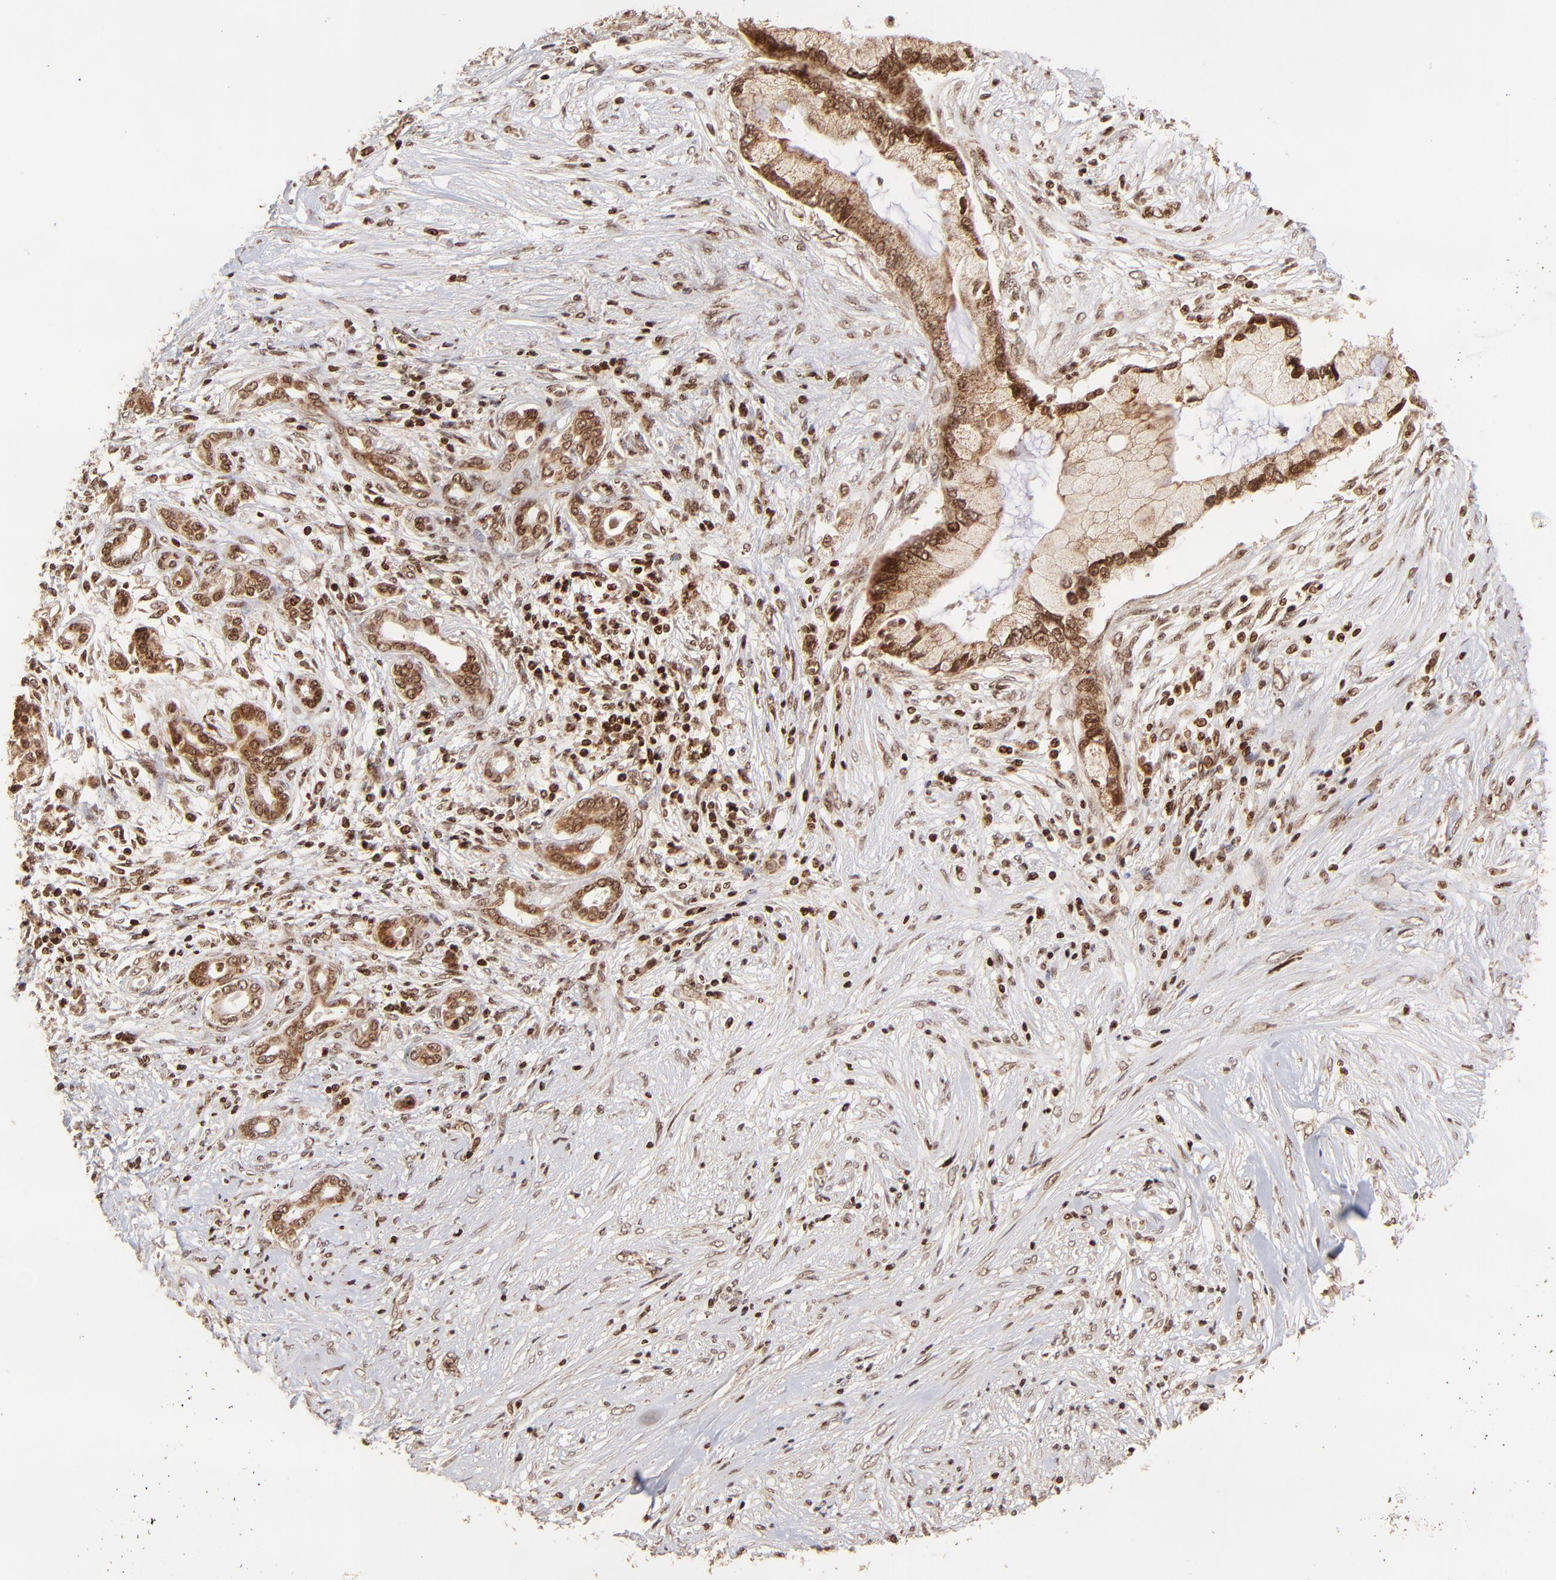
{"staining": {"intensity": "strong", "quantity": ">75%", "location": "cytoplasmic/membranous"}, "tissue": "pancreatic cancer", "cell_type": "Tumor cells", "image_type": "cancer", "snomed": [{"axis": "morphology", "description": "Adenocarcinoma, NOS"}, {"axis": "topography", "description": "Pancreas"}], "caption": "Protein staining of pancreatic cancer tissue exhibits strong cytoplasmic/membranous expression in approximately >75% of tumor cells.", "gene": "MED15", "patient": {"sex": "female", "age": 59}}